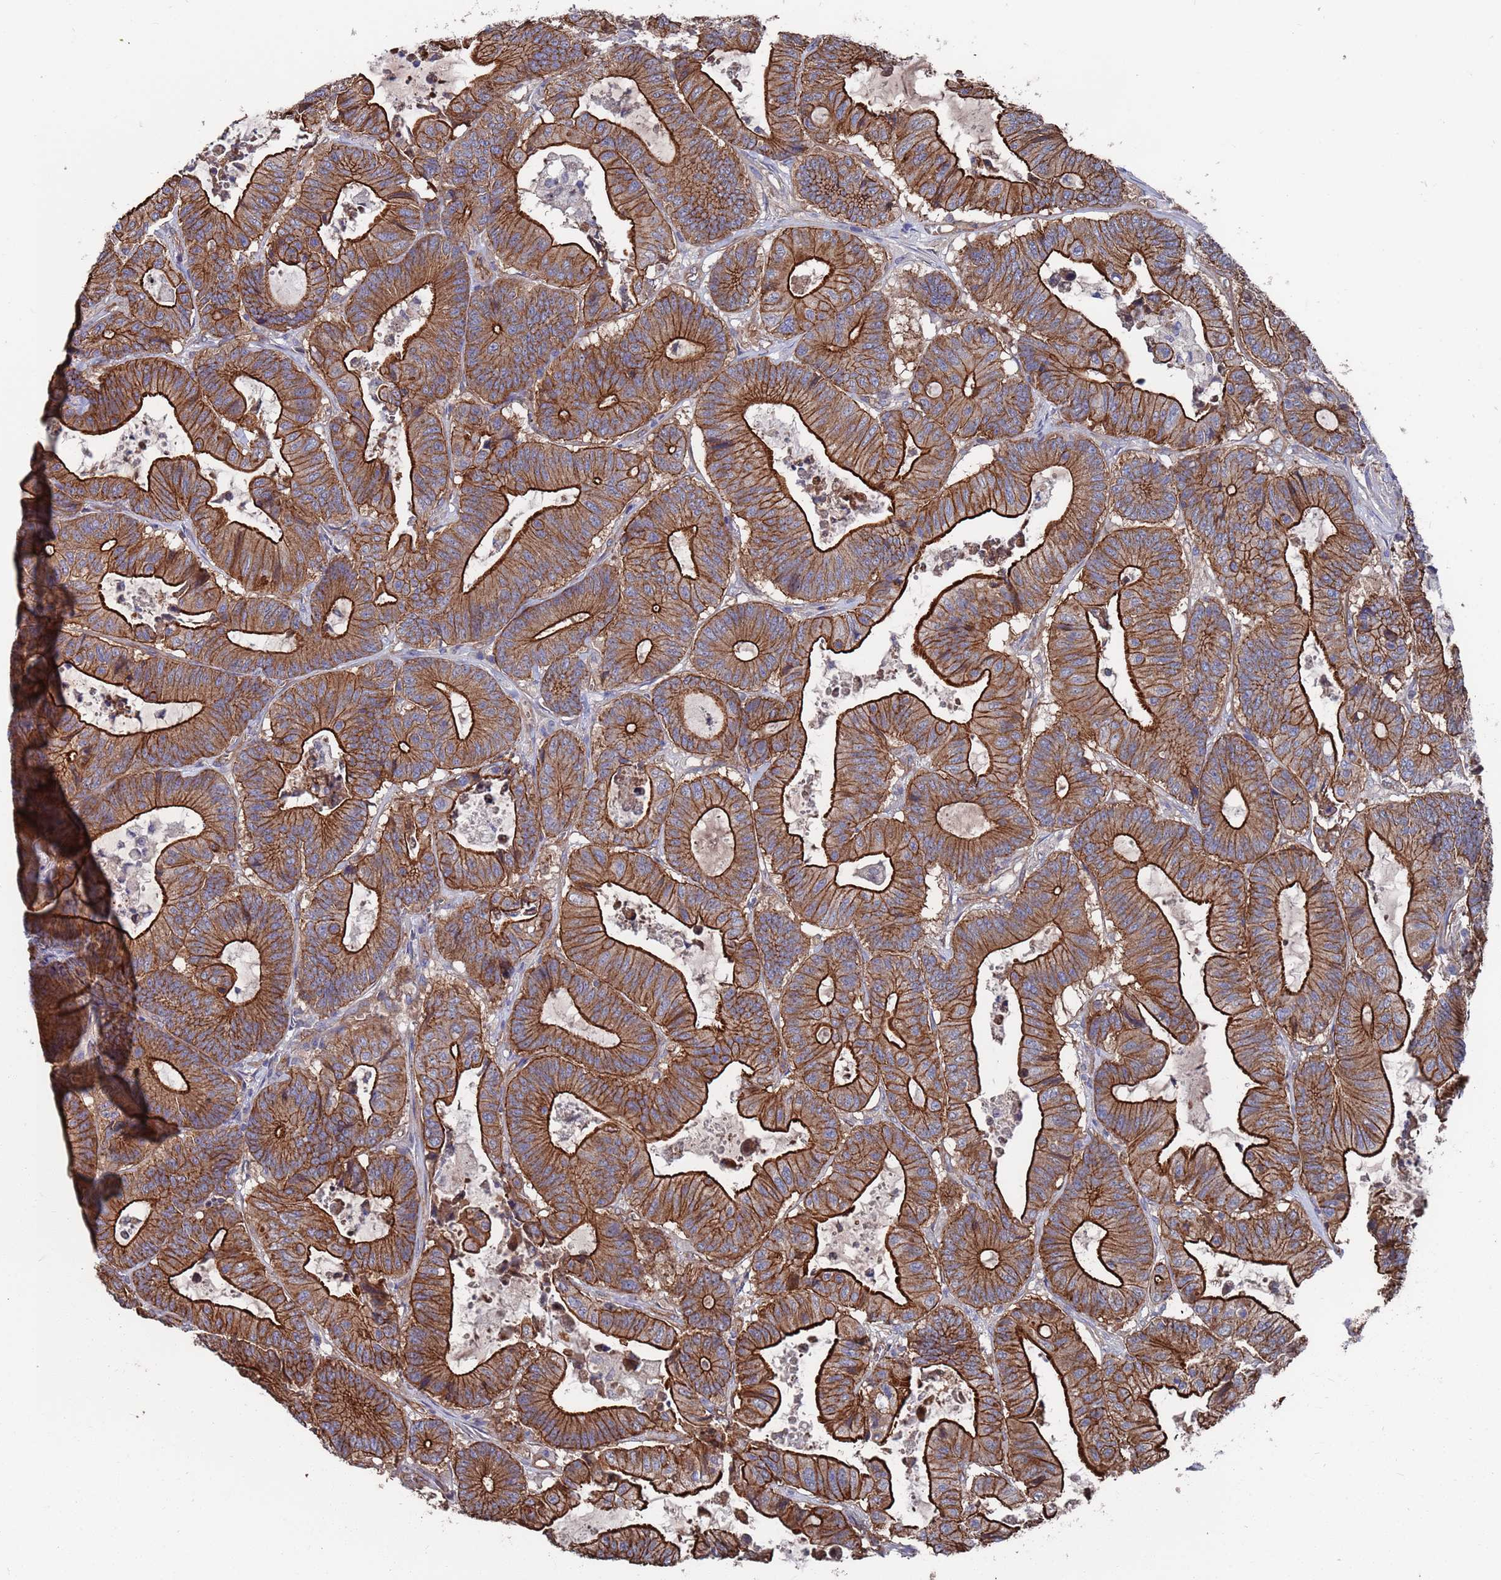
{"staining": {"intensity": "strong", "quantity": ">75%", "location": "cytoplasmic/membranous"}, "tissue": "colorectal cancer", "cell_type": "Tumor cells", "image_type": "cancer", "snomed": [{"axis": "morphology", "description": "Adenocarcinoma, NOS"}, {"axis": "topography", "description": "Colon"}], "caption": "Immunohistochemistry (IHC) micrograph of adenocarcinoma (colorectal) stained for a protein (brown), which reveals high levels of strong cytoplasmic/membranous positivity in approximately >75% of tumor cells.", "gene": "NDUFAF6", "patient": {"sex": "female", "age": 84}}